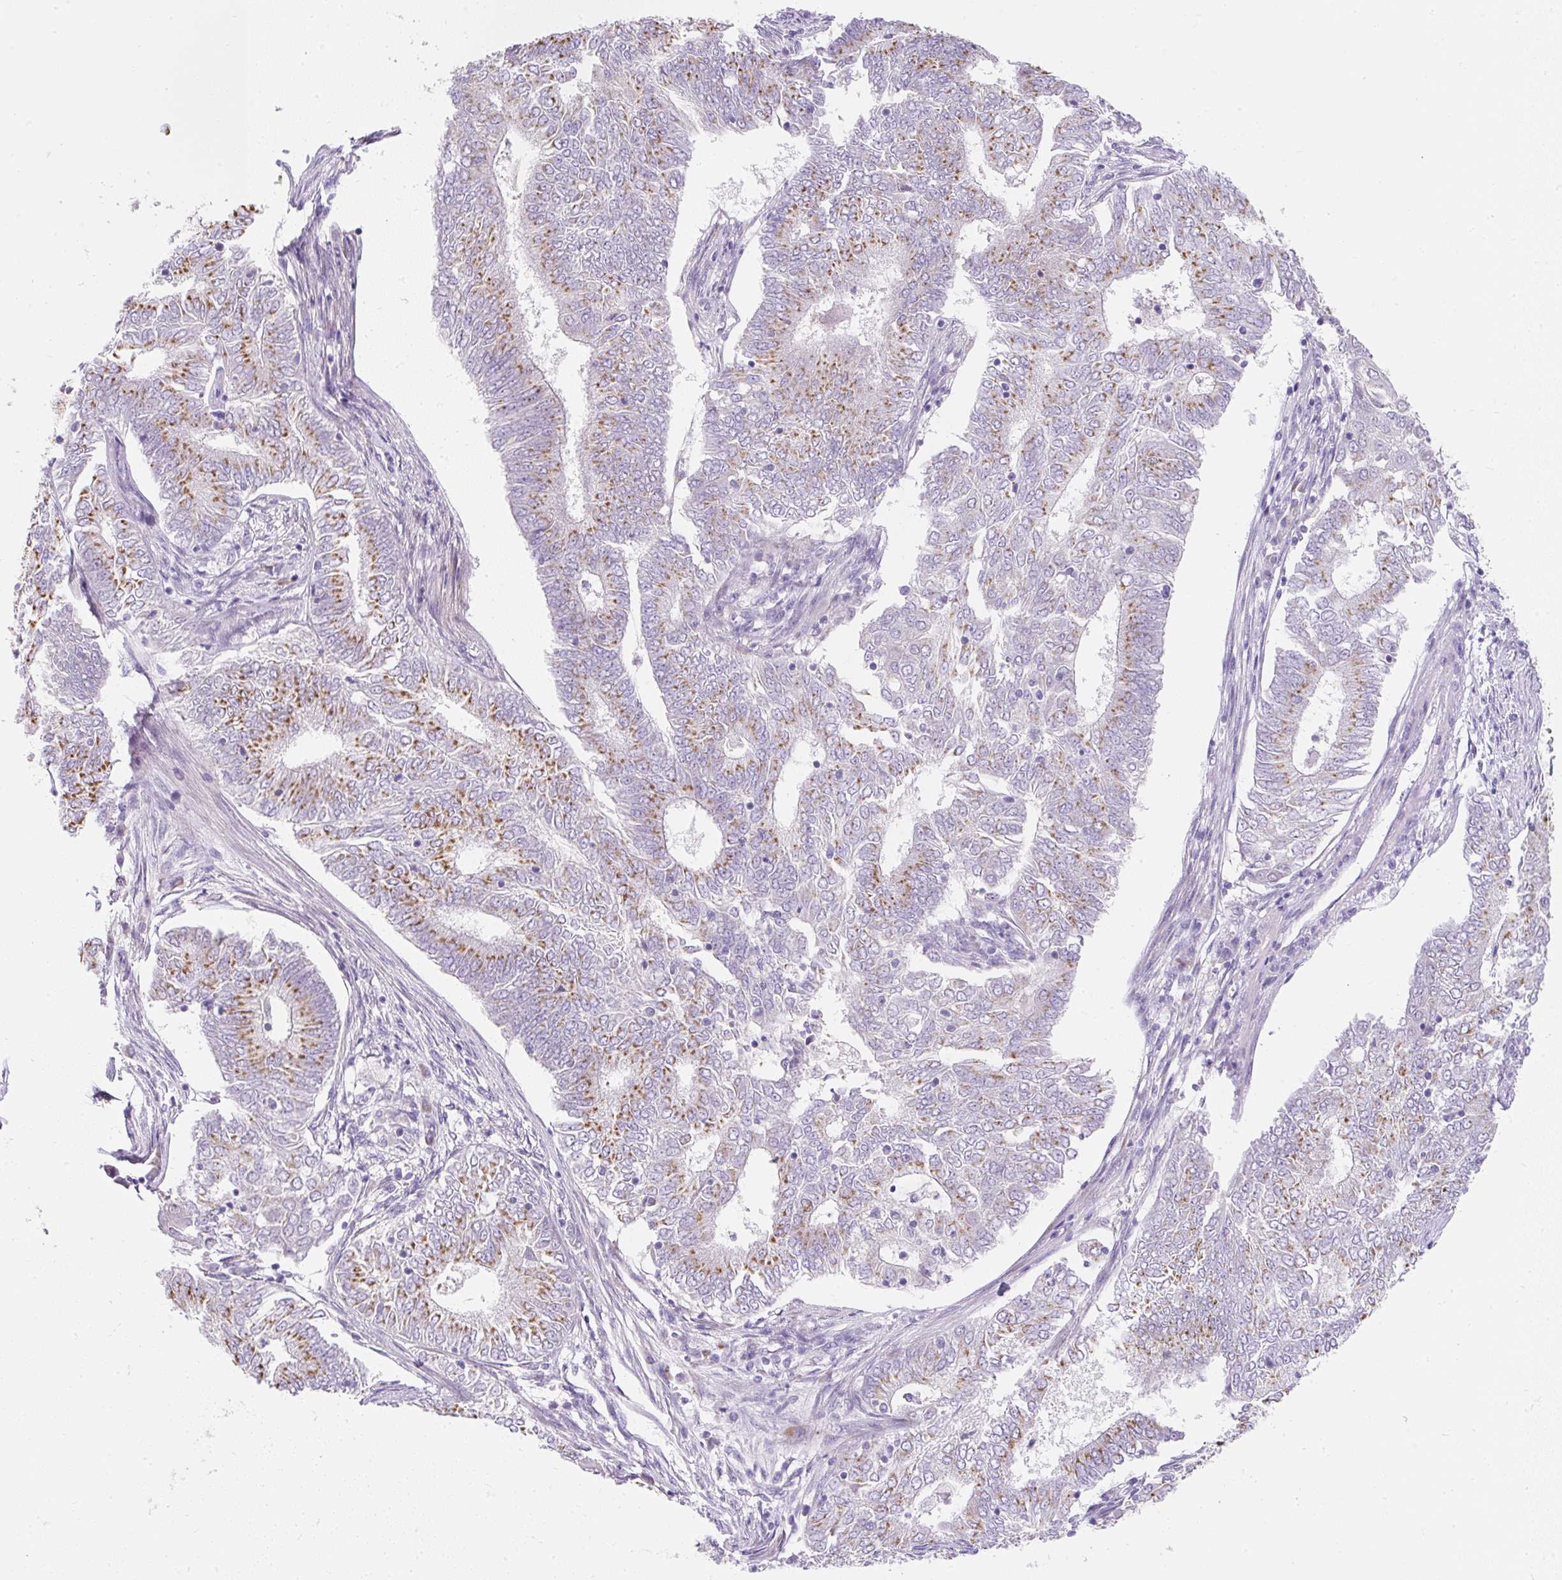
{"staining": {"intensity": "moderate", "quantity": "25%-75%", "location": "cytoplasmic/membranous"}, "tissue": "endometrial cancer", "cell_type": "Tumor cells", "image_type": "cancer", "snomed": [{"axis": "morphology", "description": "Adenocarcinoma, NOS"}, {"axis": "topography", "description": "Endometrium"}], "caption": "A histopathology image showing moderate cytoplasmic/membranous positivity in approximately 25%-75% of tumor cells in endometrial cancer, as visualized by brown immunohistochemical staining.", "gene": "DTX4", "patient": {"sex": "female", "age": 62}}